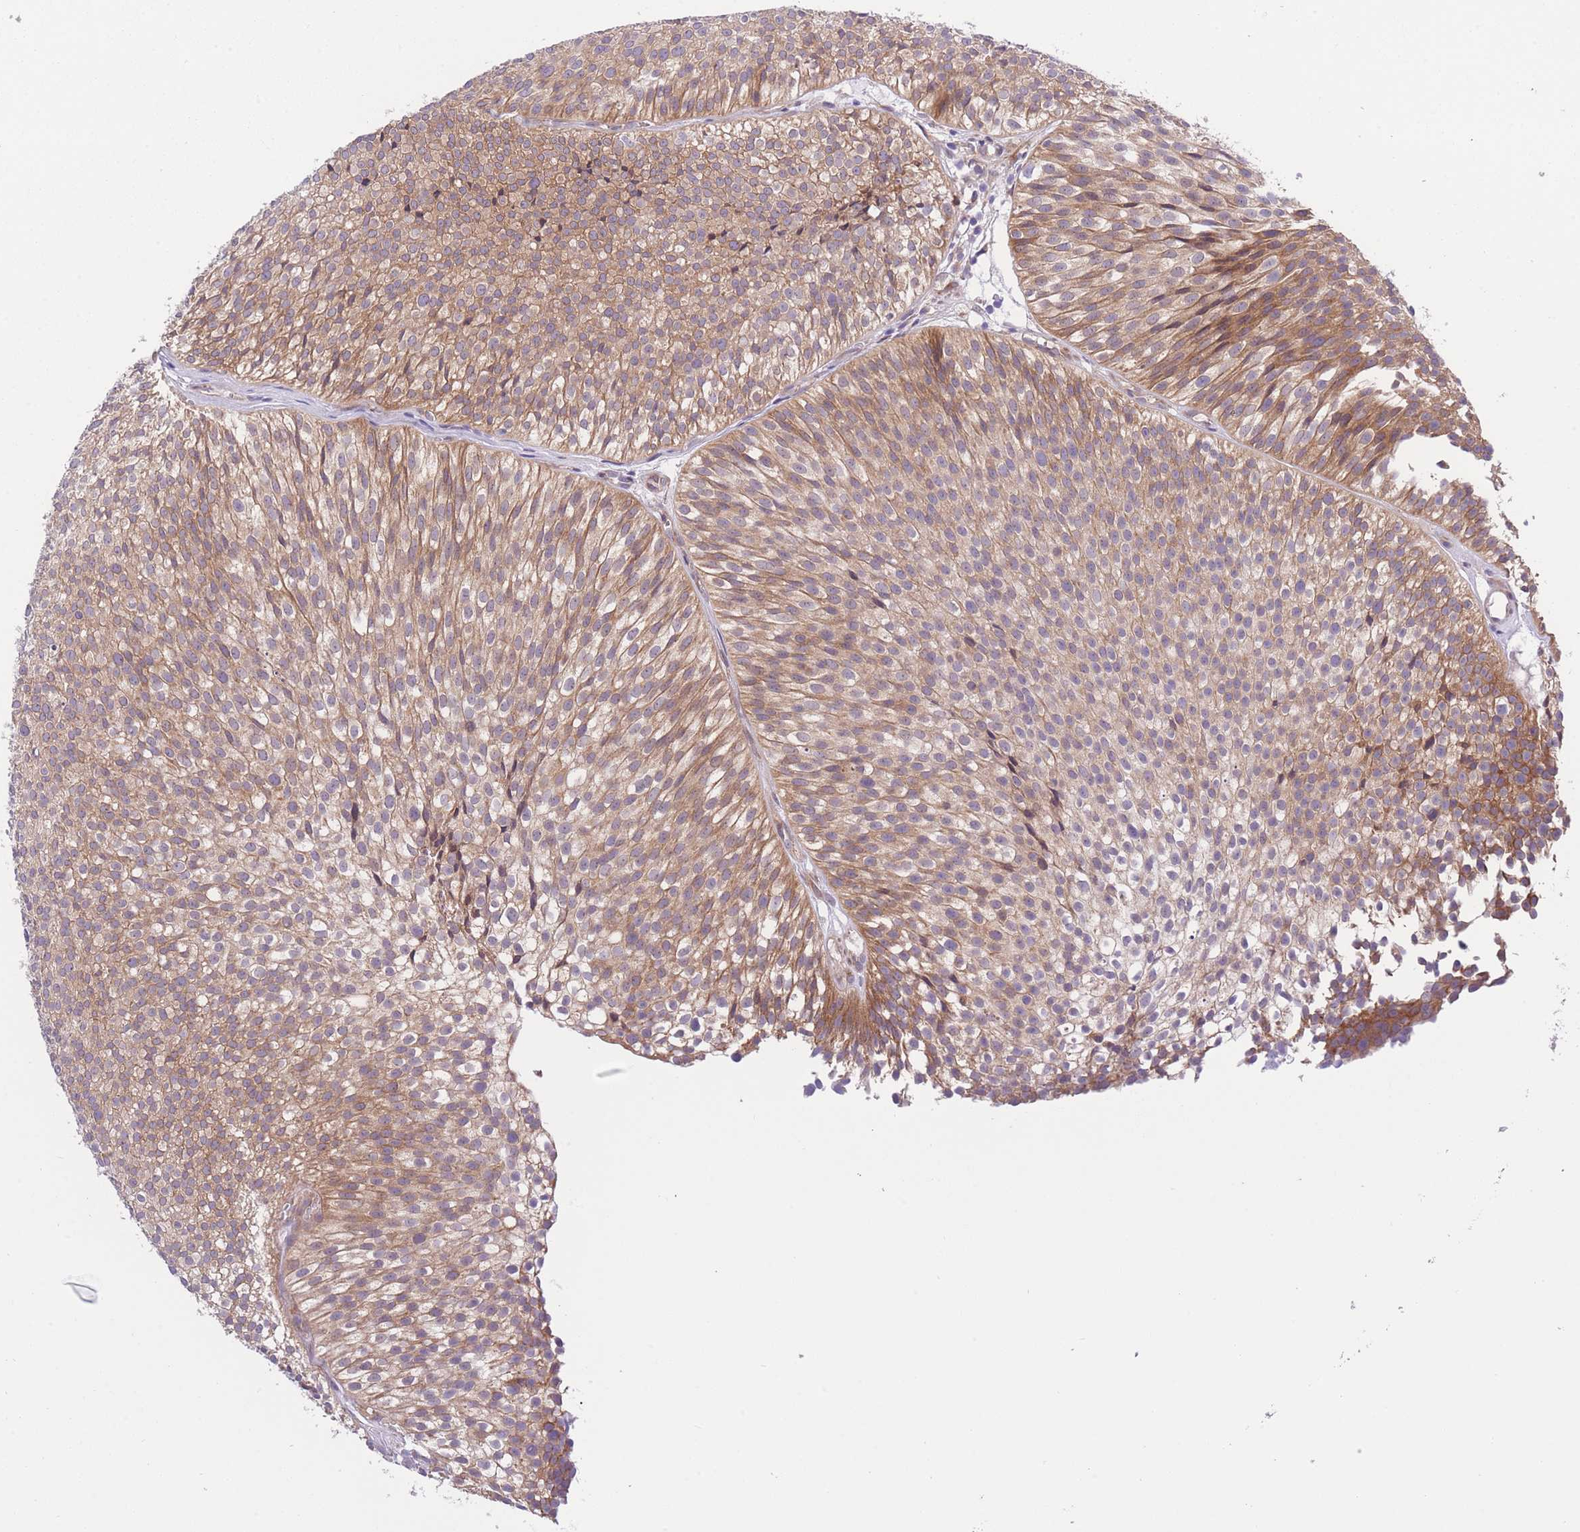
{"staining": {"intensity": "moderate", "quantity": ">75%", "location": "cytoplasmic/membranous"}, "tissue": "urothelial cancer", "cell_type": "Tumor cells", "image_type": "cancer", "snomed": [{"axis": "morphology", "description": "Urothelial carcinoma, Low grade"}, {"axis": "topography", "description": "Urinary bladder"}], "caption": "Urothelial cancer stained with DAB IHC reveals medium levels of moderate cytoplasmic/membranous staining in about >75% of tumor cells.", "gene": "WWOX", "patient": {"sex": "male", "age": 91}}